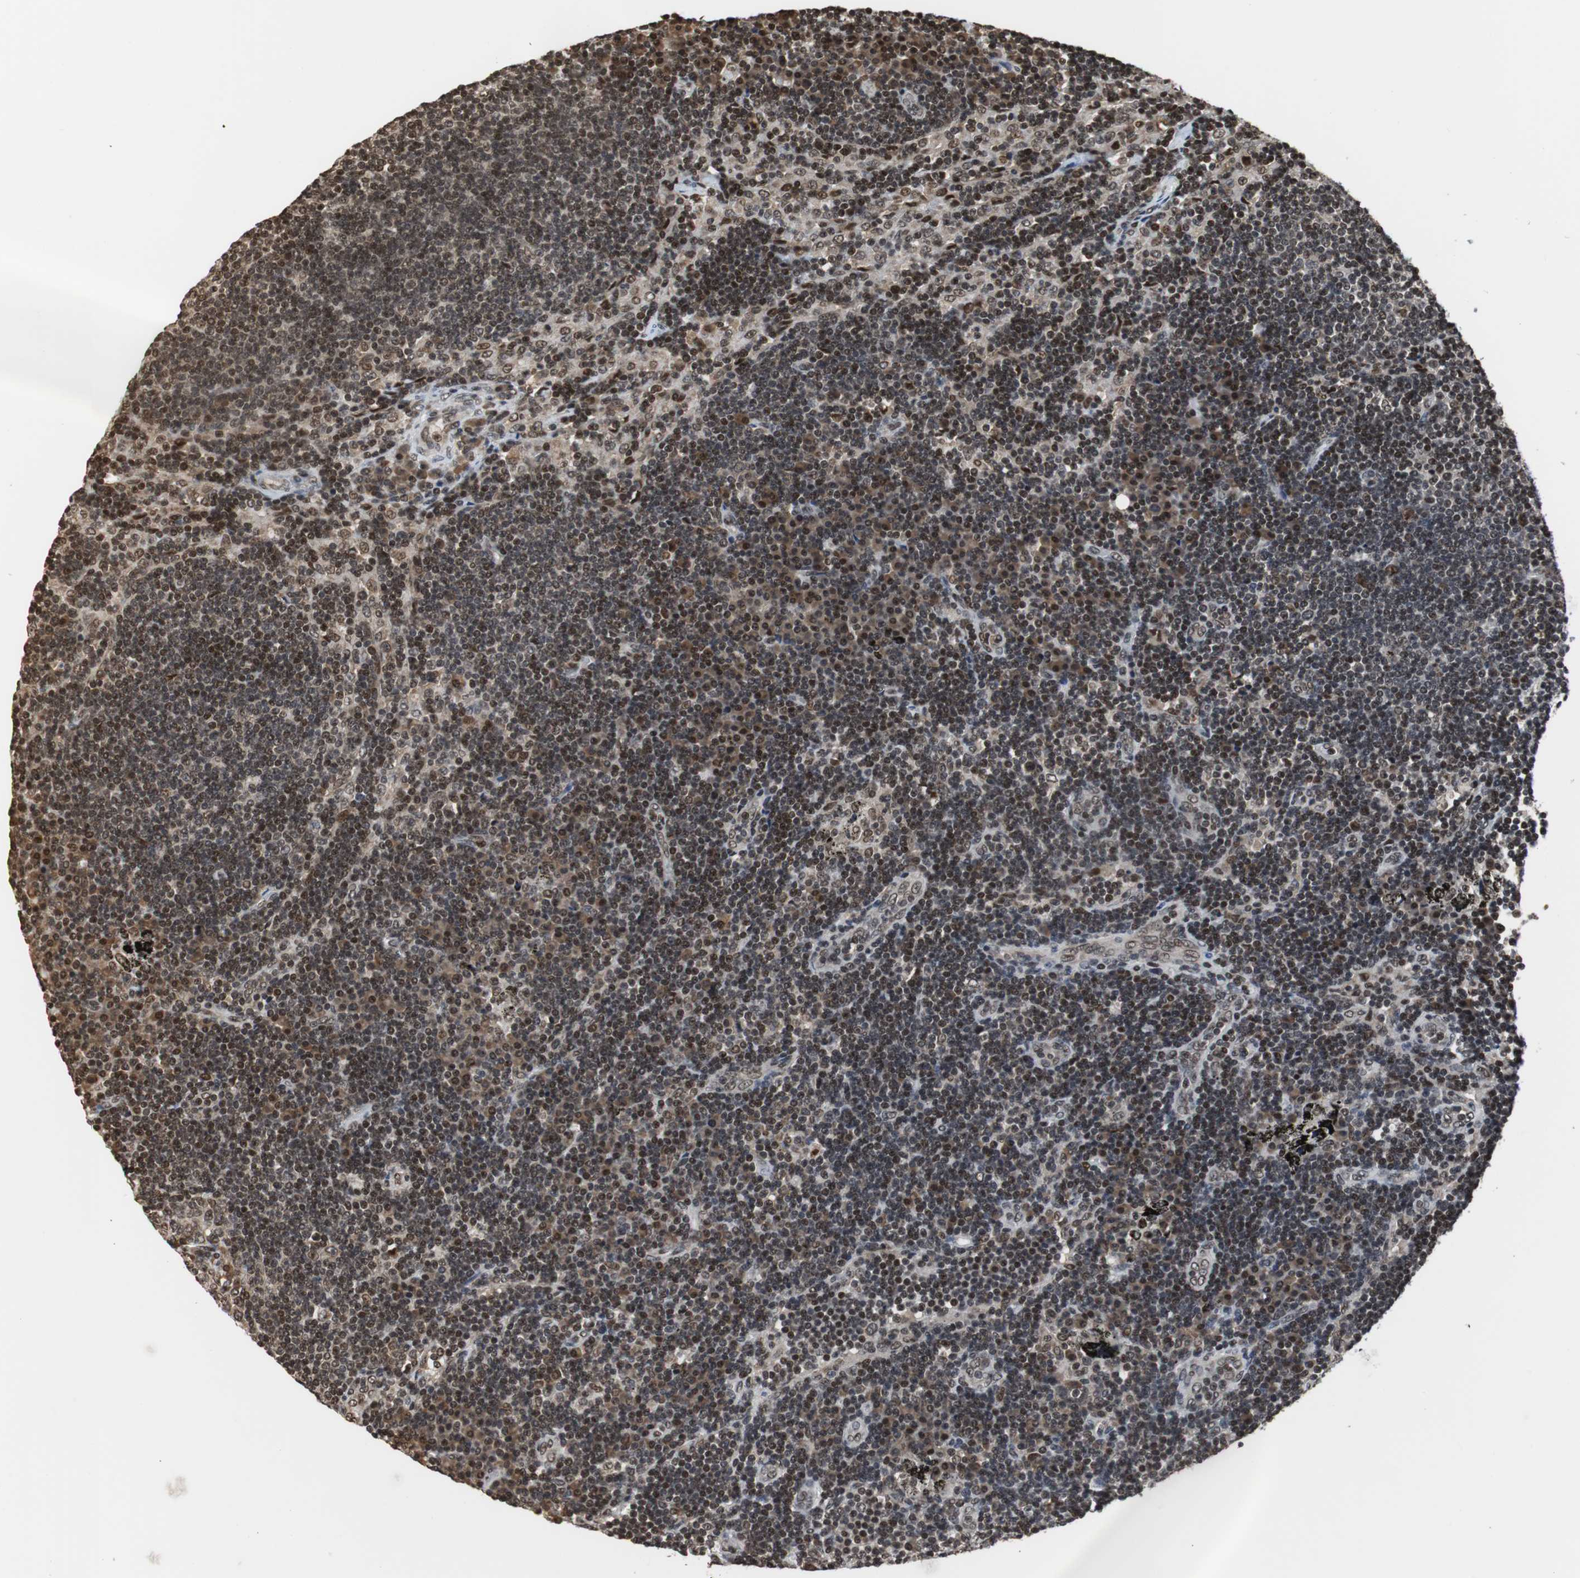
{"staining": {"intensity": "moderate", "quantity": ">75%", "location": "nuclear"}, "tissue": "lymph node", "cell_type": "Germinal center cells", "image_type": "normal", "snomed": [{"axis": "morphology", "description": "Normal tissue, NOS"}, {"axis": "morphology", "description": "Squamous cell carcinoma, metastatic, NOS"}, {"axis": "topography", "description": "Lymph node"}], "caption": "Immunohistochemical staining of benign human lymph node demonstrates >75% levels of moderate nuclear protein staining in approximately >75% of germinal center cells. The protein of interest is stained brown, and the nuclei are stained in blue (DAB (3,3'-diaminobenzidine) IHC with brightfield microscopy, high magnification).", "gene": "REST", "patient": {"sex": "female", "age": 53}}